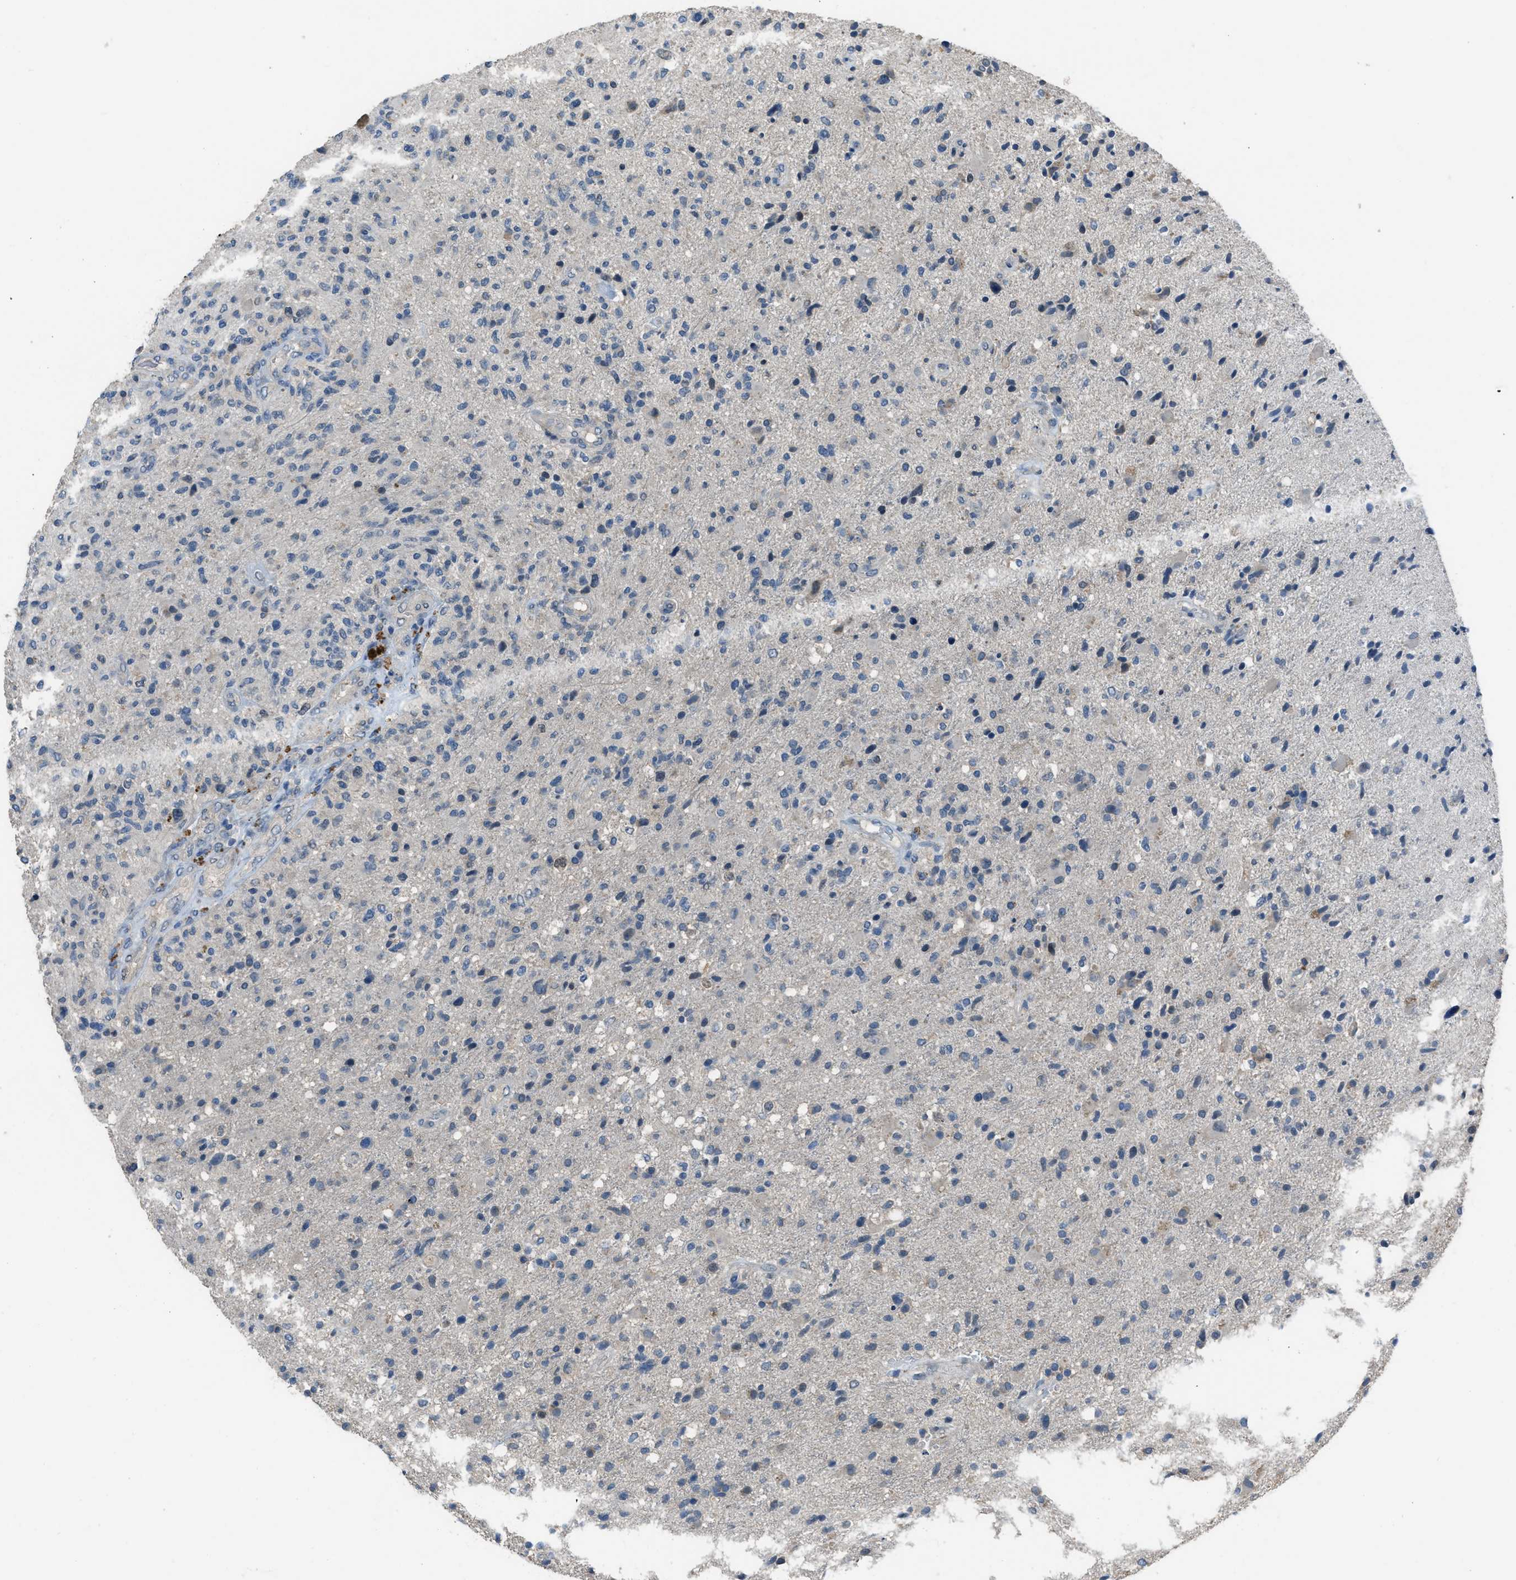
{"staining": {"intensity": "negative", "quantity": "none", "location": "none"}, "tissue": "glioma", "cell_type": "Tumor cells", "image_type": "cancer", "snomed": [{"axis": "morphology", "description": "Glioma, malignant, High grade"}, {"axis": "topography", "description": "Brain"}], "caption": "Immunohistochemistry (IHC) photomicrograph of neoplastic tissue: glioma stained with DAB demonstrates no significant protein staining in tumor cells.", "gene": "MIS18A", "patient": {"sex": "male", "age": 72}}